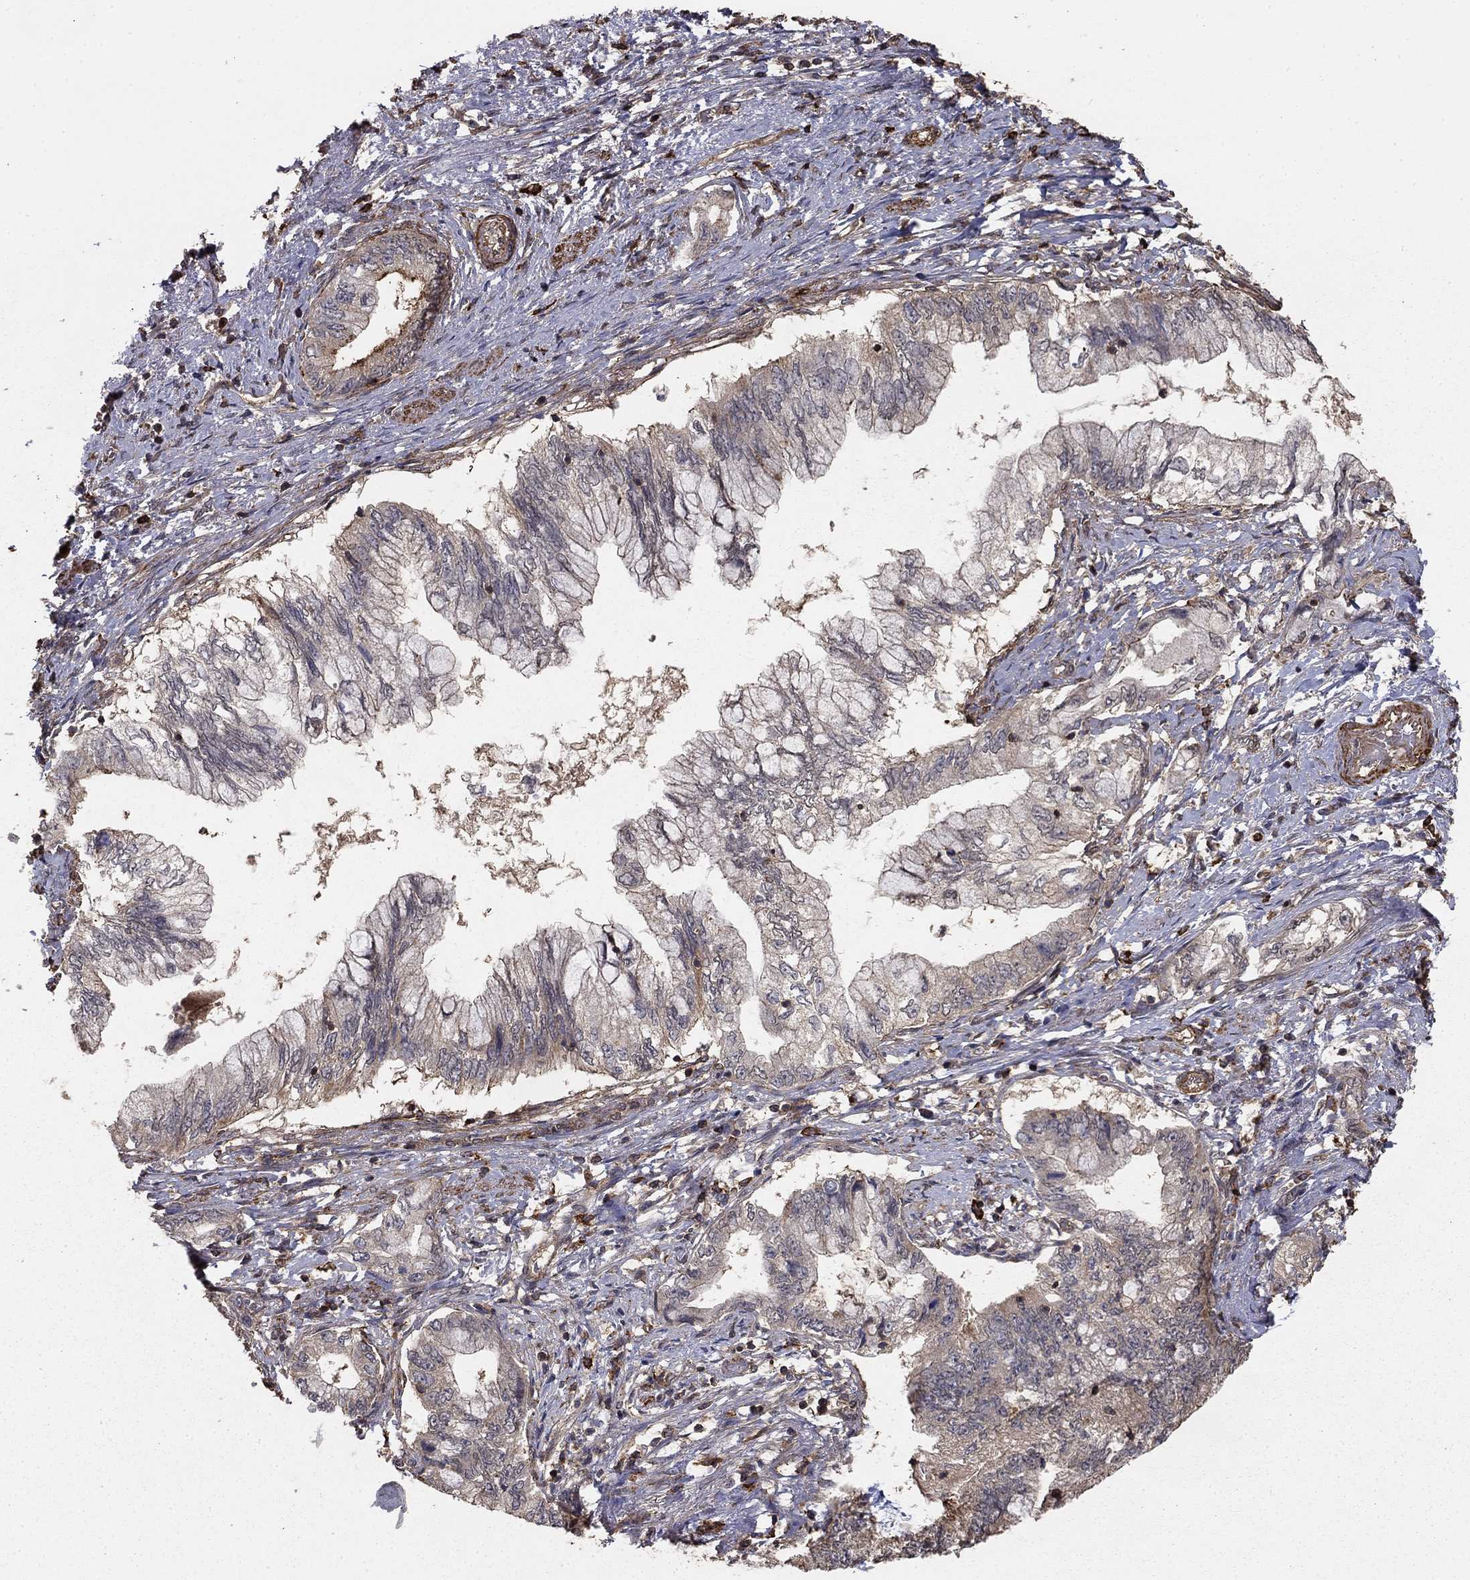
{"staining": {"intensity": "weak", "quantity": "<25%", "location": "cytoplasmic/membranous"}, "tissue": "pancreatic cancer", "cell_type": "Tumor cells", "image_type": "cancer", "snomed": [{"axis": "morphology", "description": "Adenocarcinoma, NOS"}, {"axis": "topography", "description": "Pancreas"}], "caption": "Protein analysis of pancreatic cancer (adenocarcinoma) exhibits no significant staining in tumor cells.", "gene": "HABP4", "patient": {"sex": "female", "age": 73}}